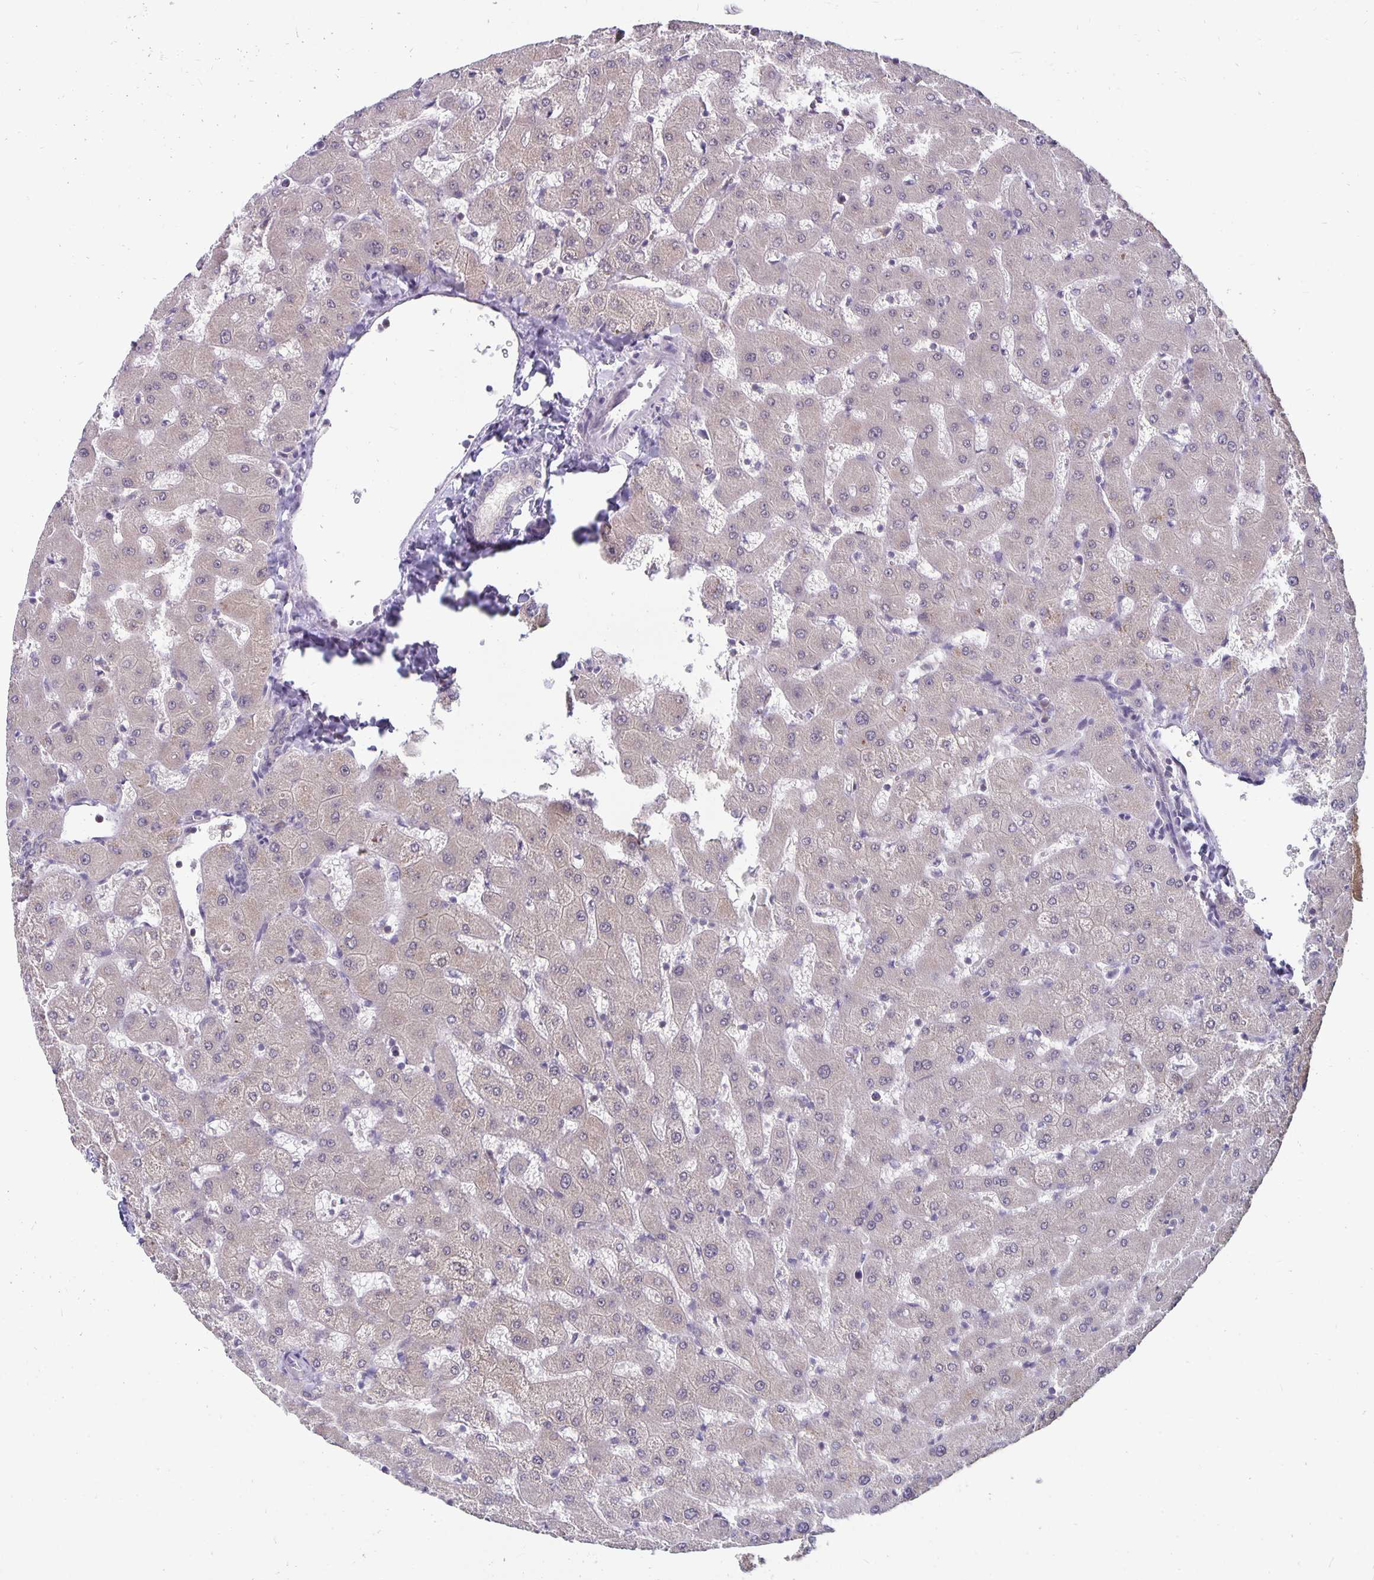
{"staining": {"intensity": "negative", "quantity": "none", "location": "none"}, "tissue": "liver", "cell_type": "Cholangiocytes", "image_type": "normal", "snomed": [{"axis": "morphology", "description": "Normal tissue, NOS"}, {"axis": "topography", "description": "Liver"}], "caption": "Benign liver was stained to show a protein in brown. There is no significant staining in cholangiocytes. (DAB (3,3'-diaminobenzidine) immunohistochemistry (IHC) visualized using brightfield microscopy, high magnification).", "gene": "EXOC6B", "patient": {"sex": "female", "age": 63}}